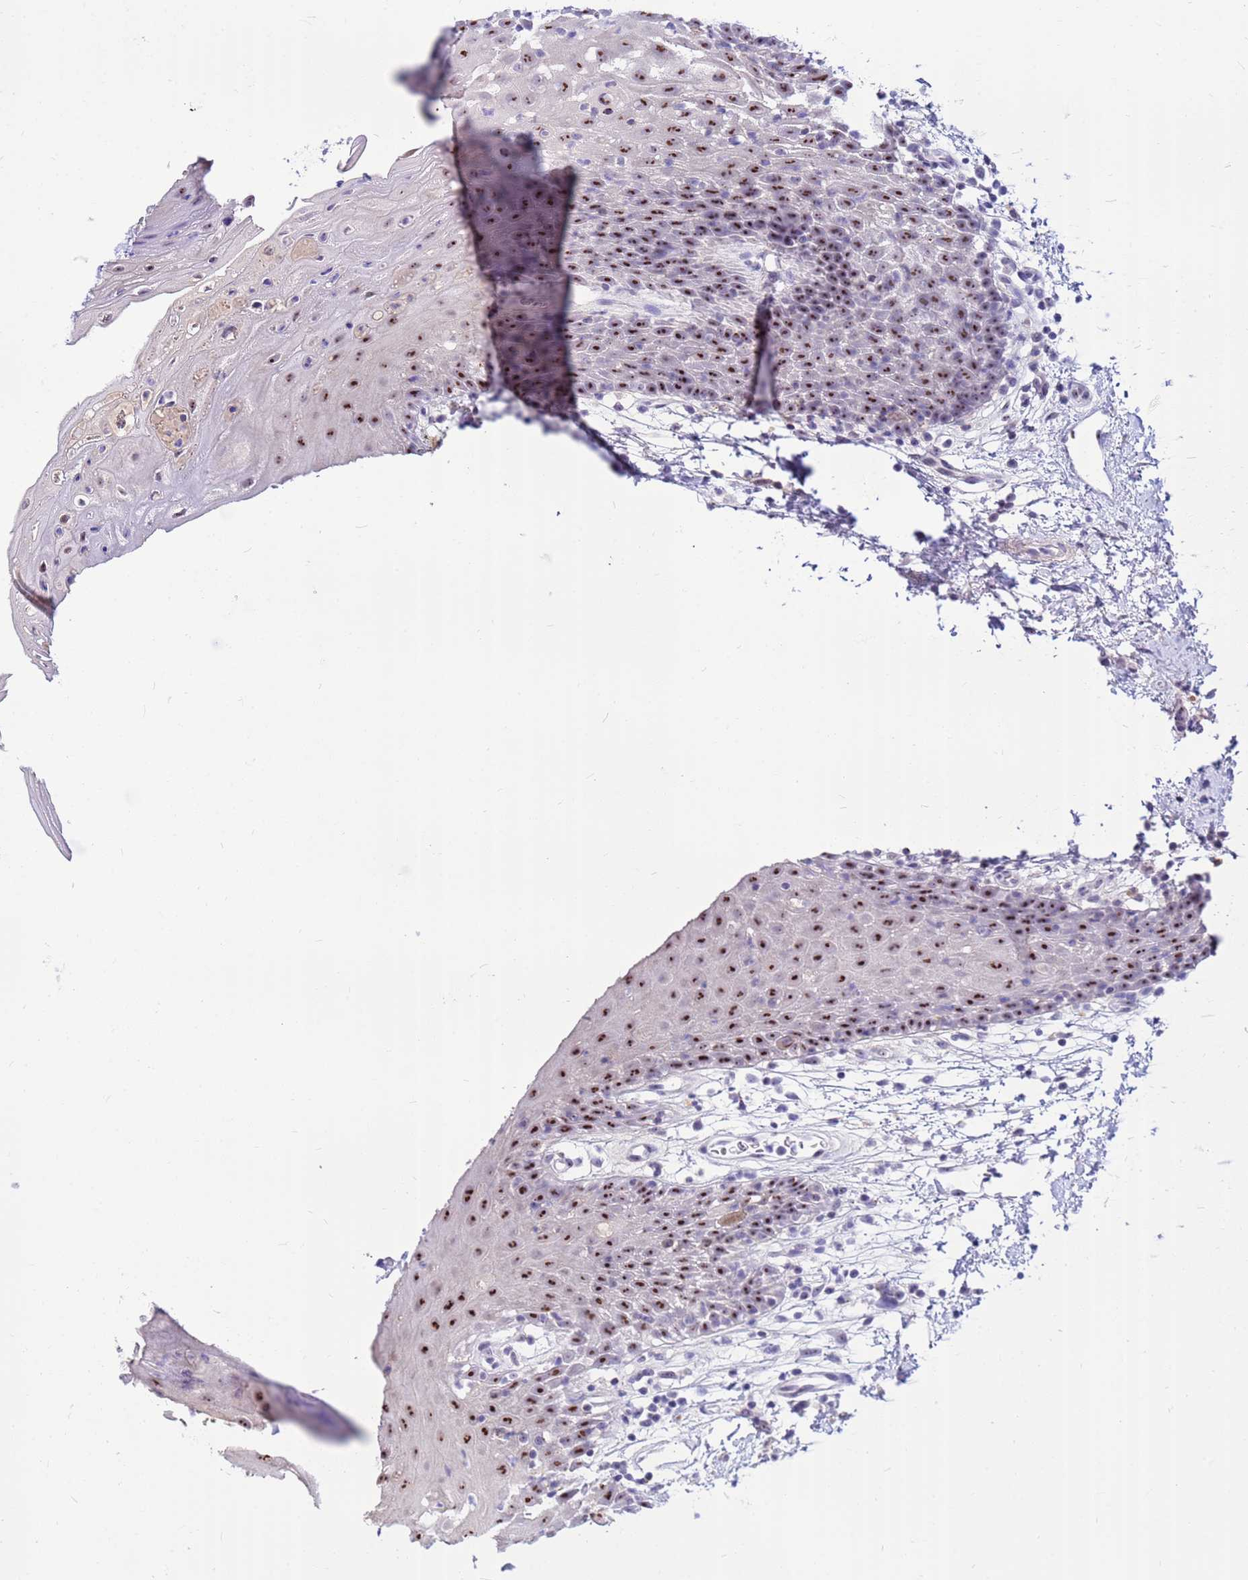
{"staining": {"intensity": "strong", "quantity": "25%-75%", "location": "nuclear"}, "tissue": "oral mucosa", "cell_type": "Squamous epithelial cells", "image_type": "normal", "snomed": [{"axis": "morphology", "description": "Normal tissue, NOS"}, {"axis": "topography", "description": "Oral tissue"}, {"axis": "topography", "description": "Tounge, NOS"}], "caption": "Immunohistochemical staining of benign human oral mucosa demonstrates high levels of strong nuclear positivity in approximately 25%-75% of squamous epithelial cells.", "gene": "DMRTC2", "patient": {"sex": "female", "age": 59}}